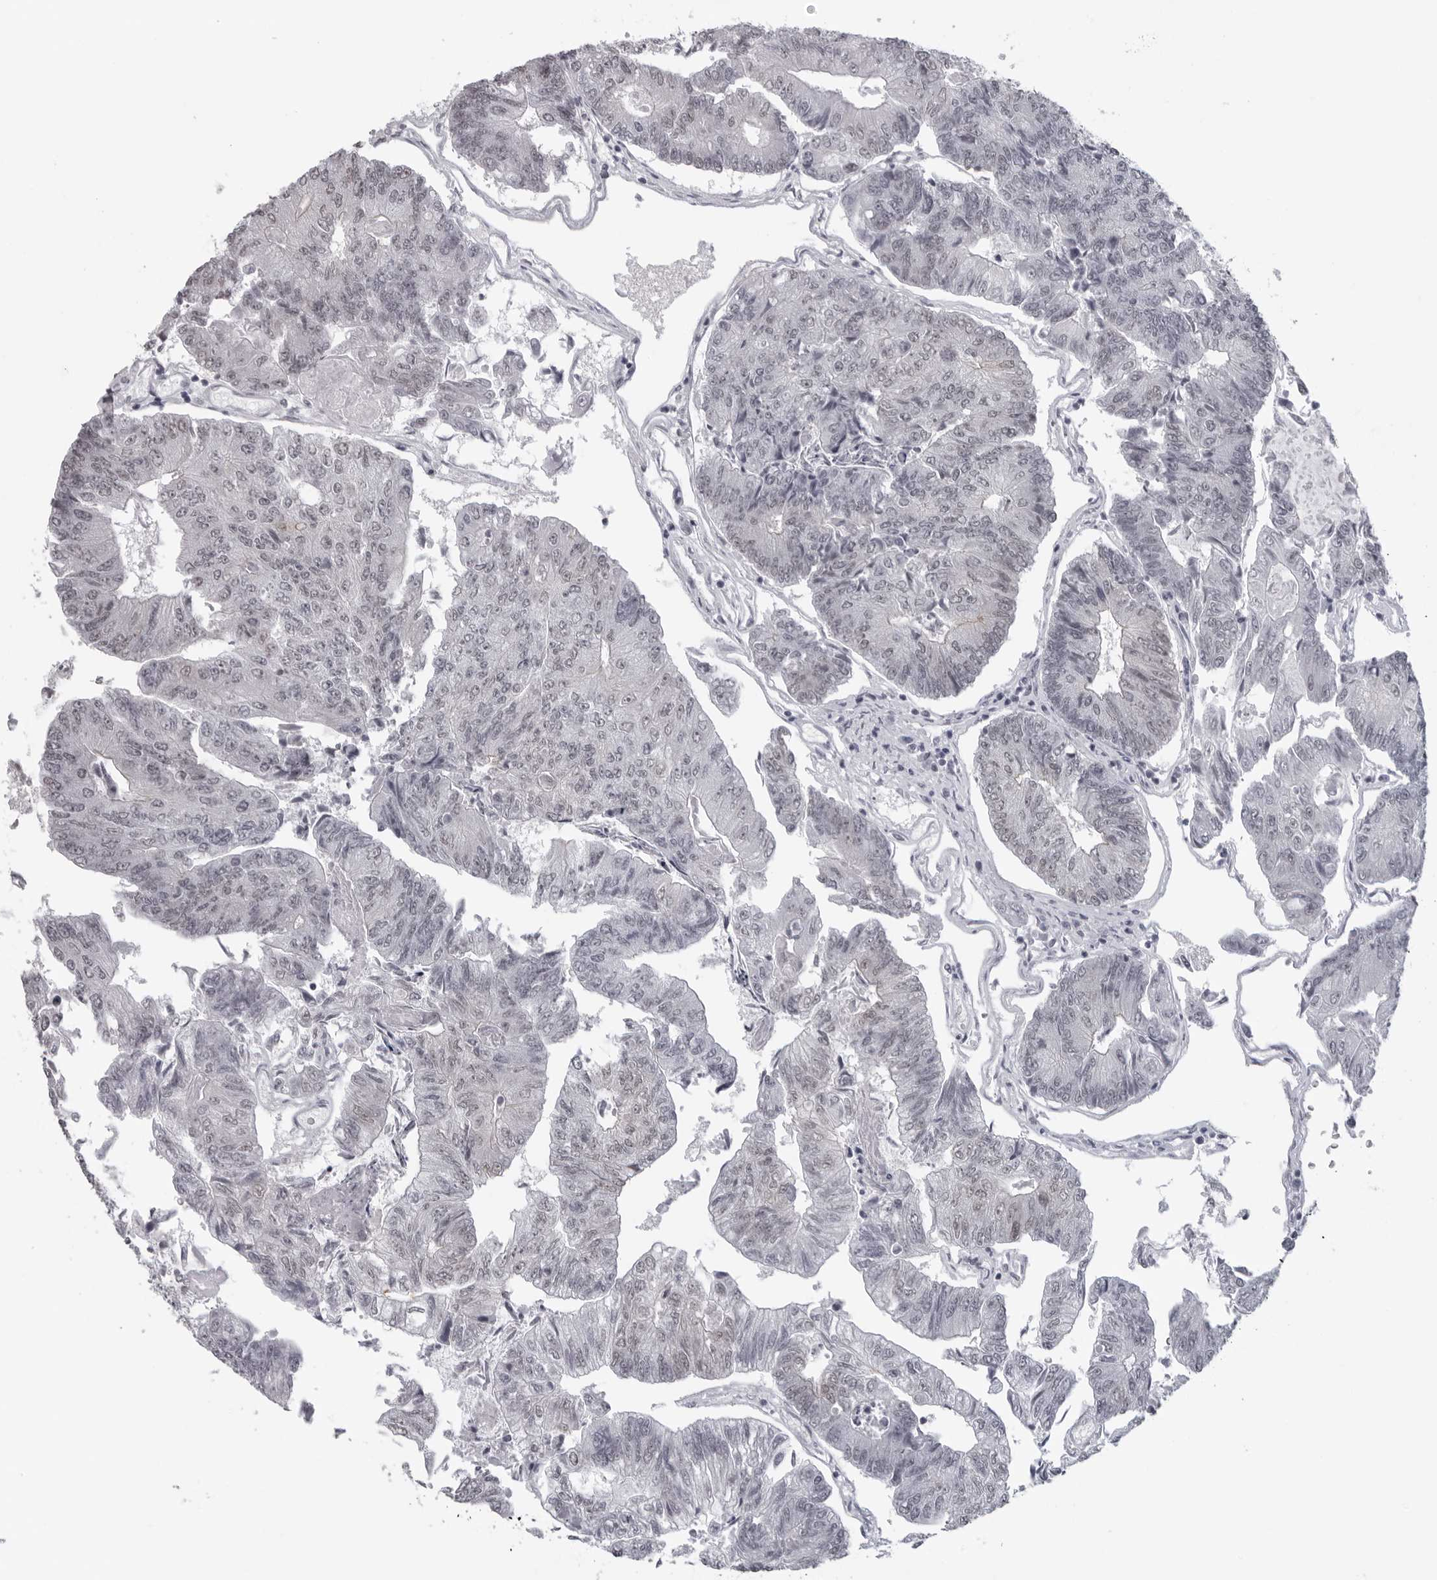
{"staining": {"intensity": "negative", "quantity": "none", "location": "none"}, "tissue": "colorectal cancer", "cell_type": "Tumor cells", "image_type": "cancer", "snomed": [{"axis": "morphology", "description": "Adenocarcinoma, NOS"}, {"axis": "topography", "description": "Colon"}], "caption": "Photomicrograph shows no protein positivity in tumor cells of colorectal cancer (adenocarcinoma) tissue. (Stains: DAB IHC with hematoxylin counter stain, Microscopy: brightfield microscopy at high magnification).", "gene": "ESPN", "patient": {"sex": "female", "age": 67}}